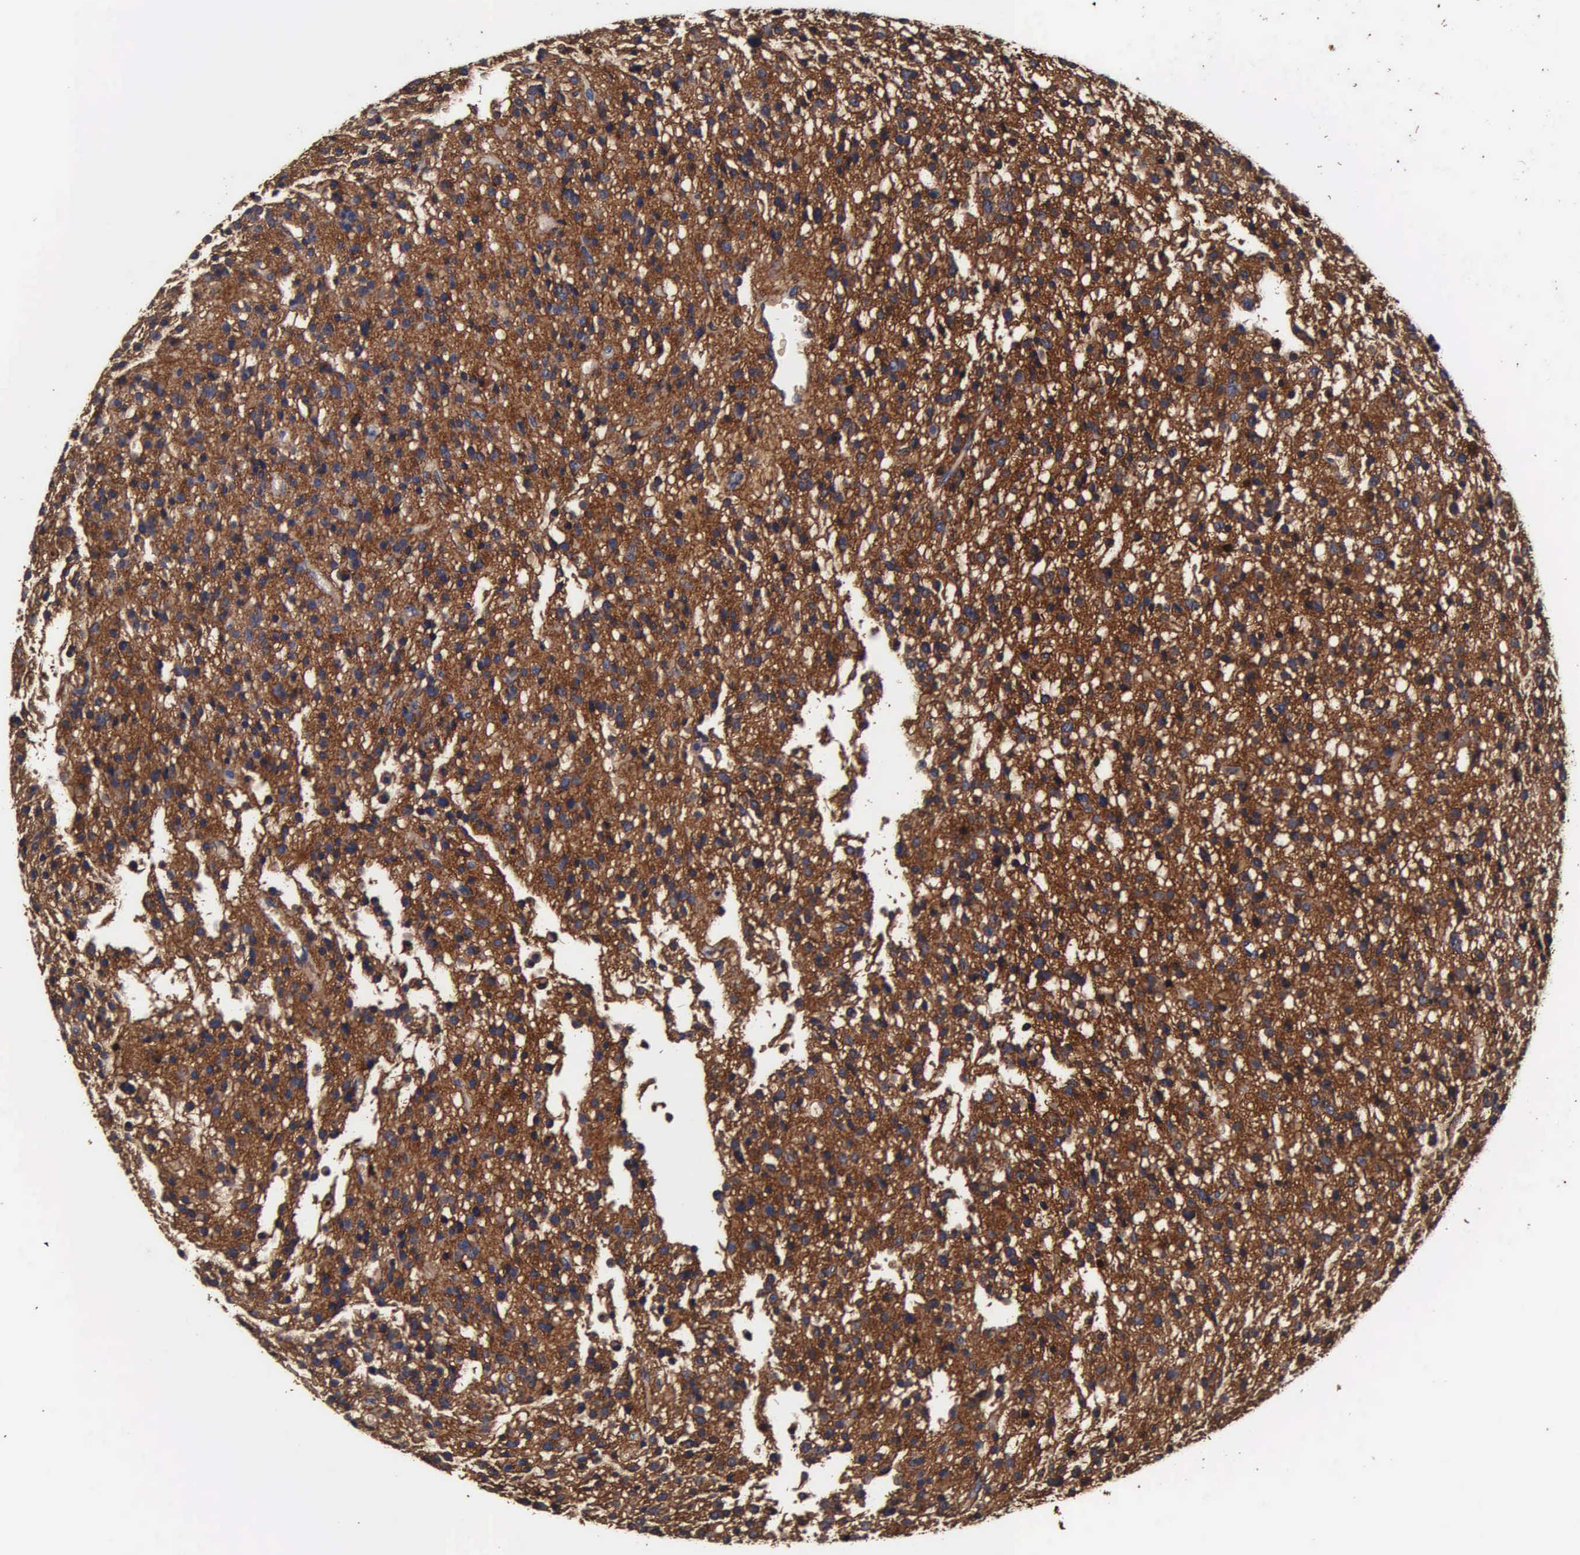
{"staining": {"intensity": "strong", "quantity": ">75%", "location": "cytoplasmic/membranous"}, "tissue": "glioma", "cell_type": "Tumor cells", "image_type": "cancer", "snomed": [{"axis": "morphology", "description": "Glioma, malignant, Low grade"}, {"axis": "topography", "description": "Brain"}], "caption": "This is an image of immunohistochemistry staining of malignant glioma (low-grade), which shows strong staining in the cytoplasmic/membranous of tumor cells.", "gene": "CST3", "patient": {"sex": "female", "age": 36}}